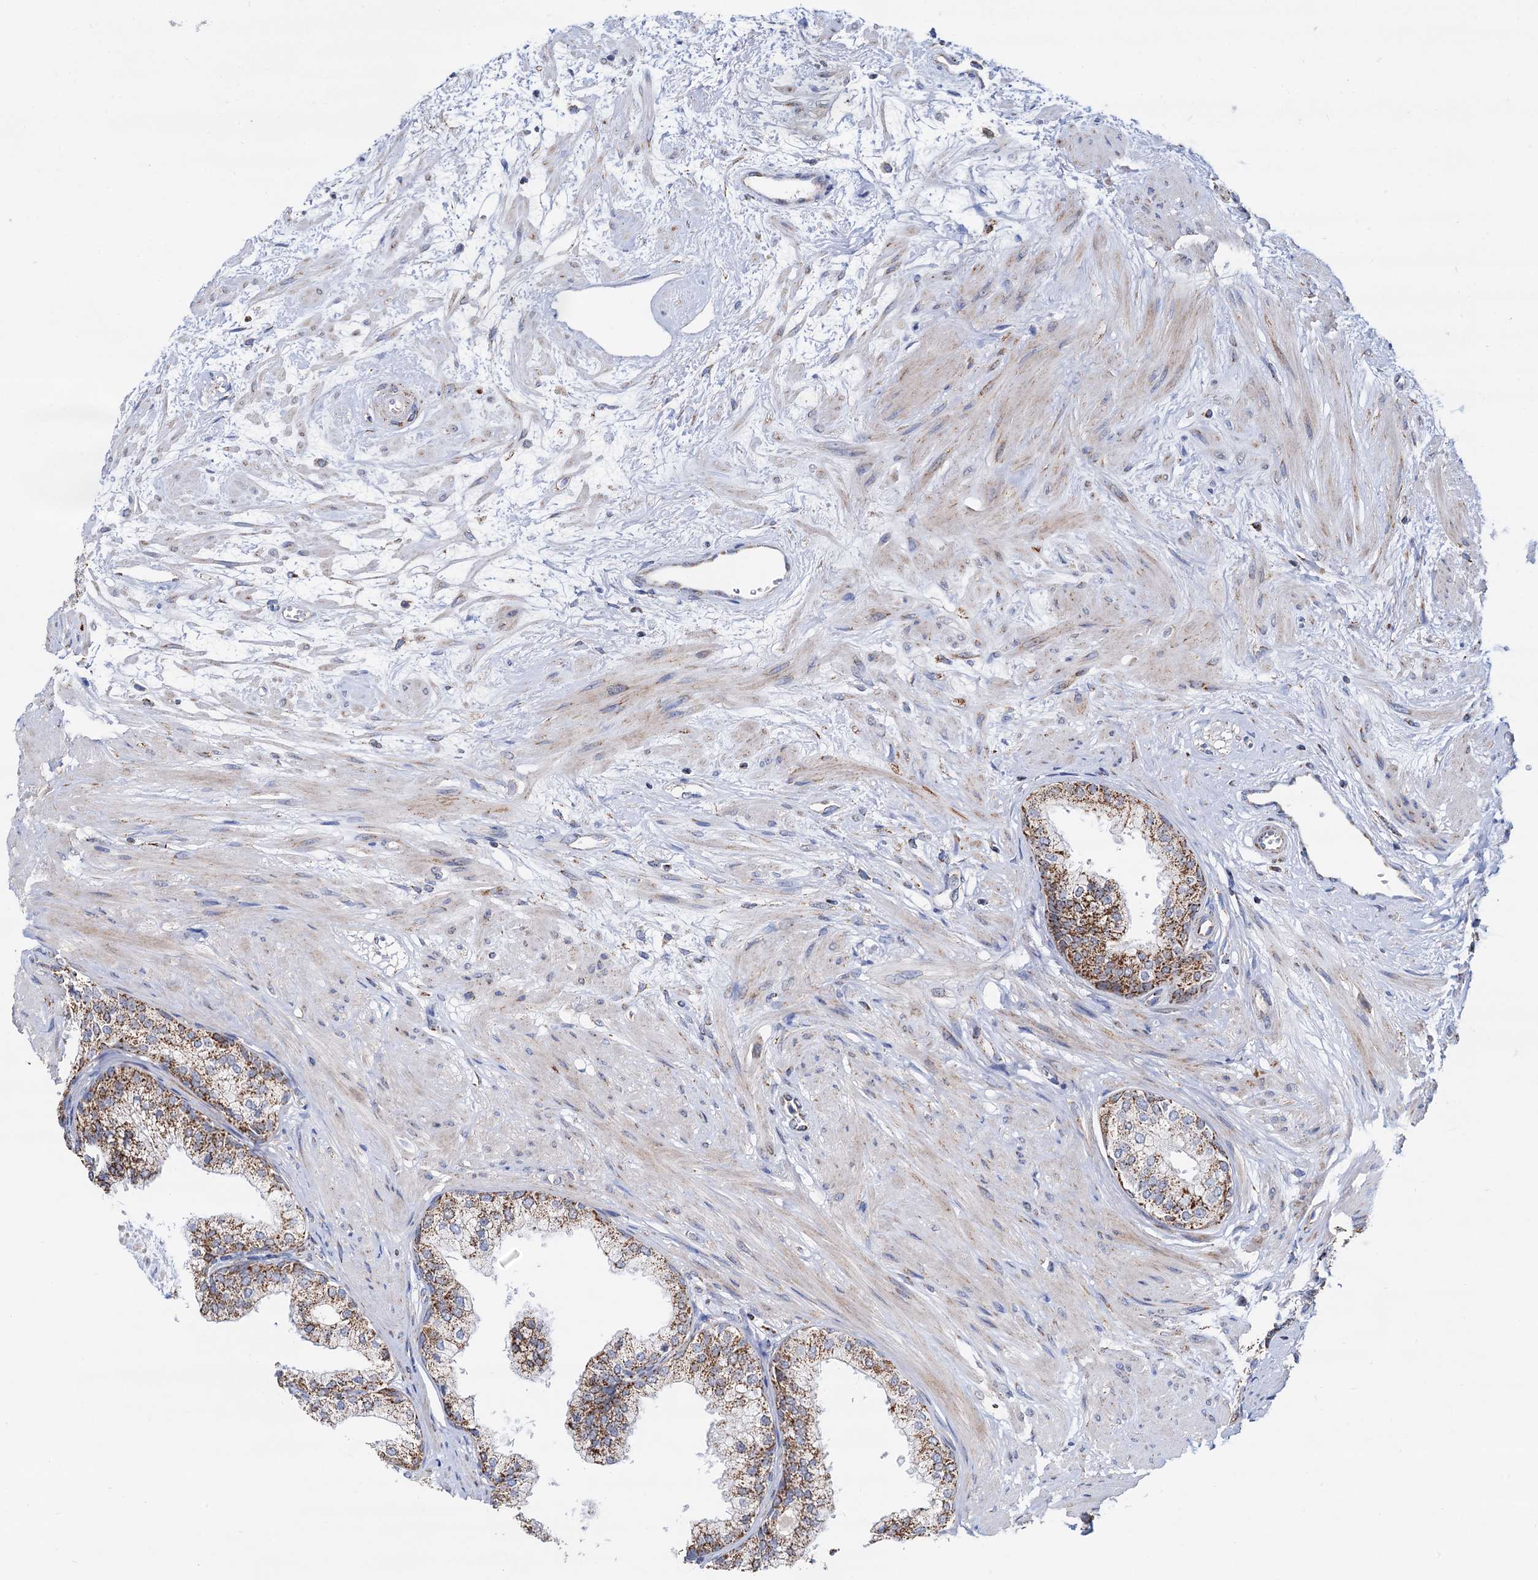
{"staining": {"intensity": "strong", "quantity": ">75%", "location": "cytoplasmic/membranous"}, "tissue": "prostate", "cell_type": "Glandular cells", "image_type": "normal", "snomed": [{"axis": "morphology", "description": "Normal tissue, NOS"}, {"axis": "topography", "description": "Prostate"}], "caption": "The micrograph demonstrates immunohistochemical staining of normal prostate. There is strong cytoplasmic/membranous expression is present in about >75% of glandular cells. Immunohistochemistry (ihc) stains the protein in brown and the nuclei are stained blue.", "gene": "C2CD3", "patient": {"sex": "male", "age": 60}}